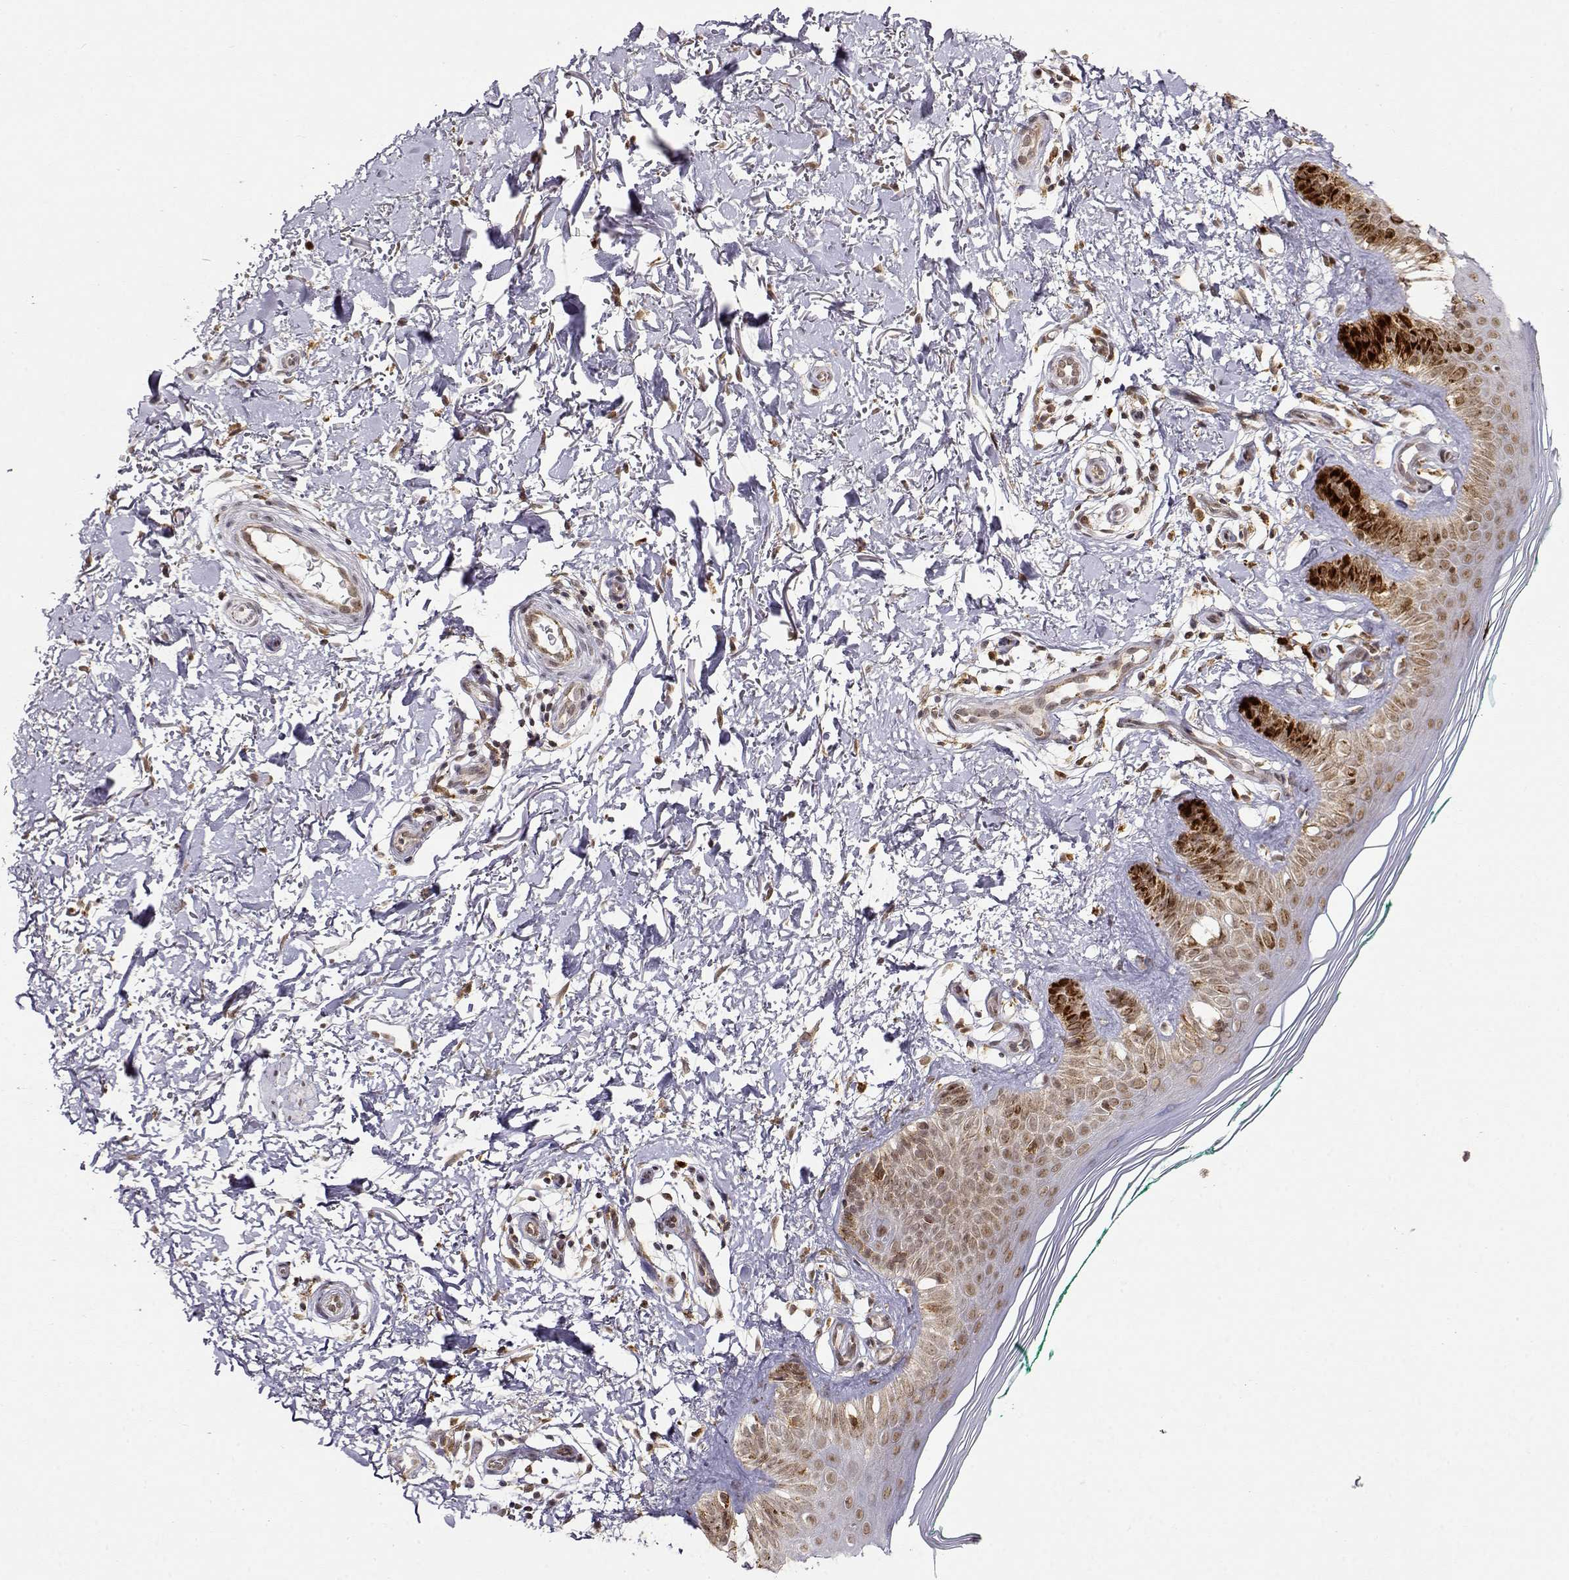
{"staining": {"intensity": "weak", "quantity": "<25%", "location": "nuclear"}, "tissue": "skin", "cell_type": "Fibroblasts", "image_type": "normal", "snomed": [{"axis": "morphology", "description": "Normal tissue, NOS"}, {"axis": "morphology", "description": "Inflammation, NOS"}, {"axis": "morphology", "description": "Fibrosis, NOS"}, {"axis": "topography", "description": "Skin"}], "caption": "Immunohistochemical staining of benign skin exhibits no significant expression in fibroblasts. (DAB (3,3'-diaminobenzidine) immunohistochemistry visualized using brightfield microscopy, high magnification).", "gene": "RNF13", "patient": {"sex": "male", "age": 71}}